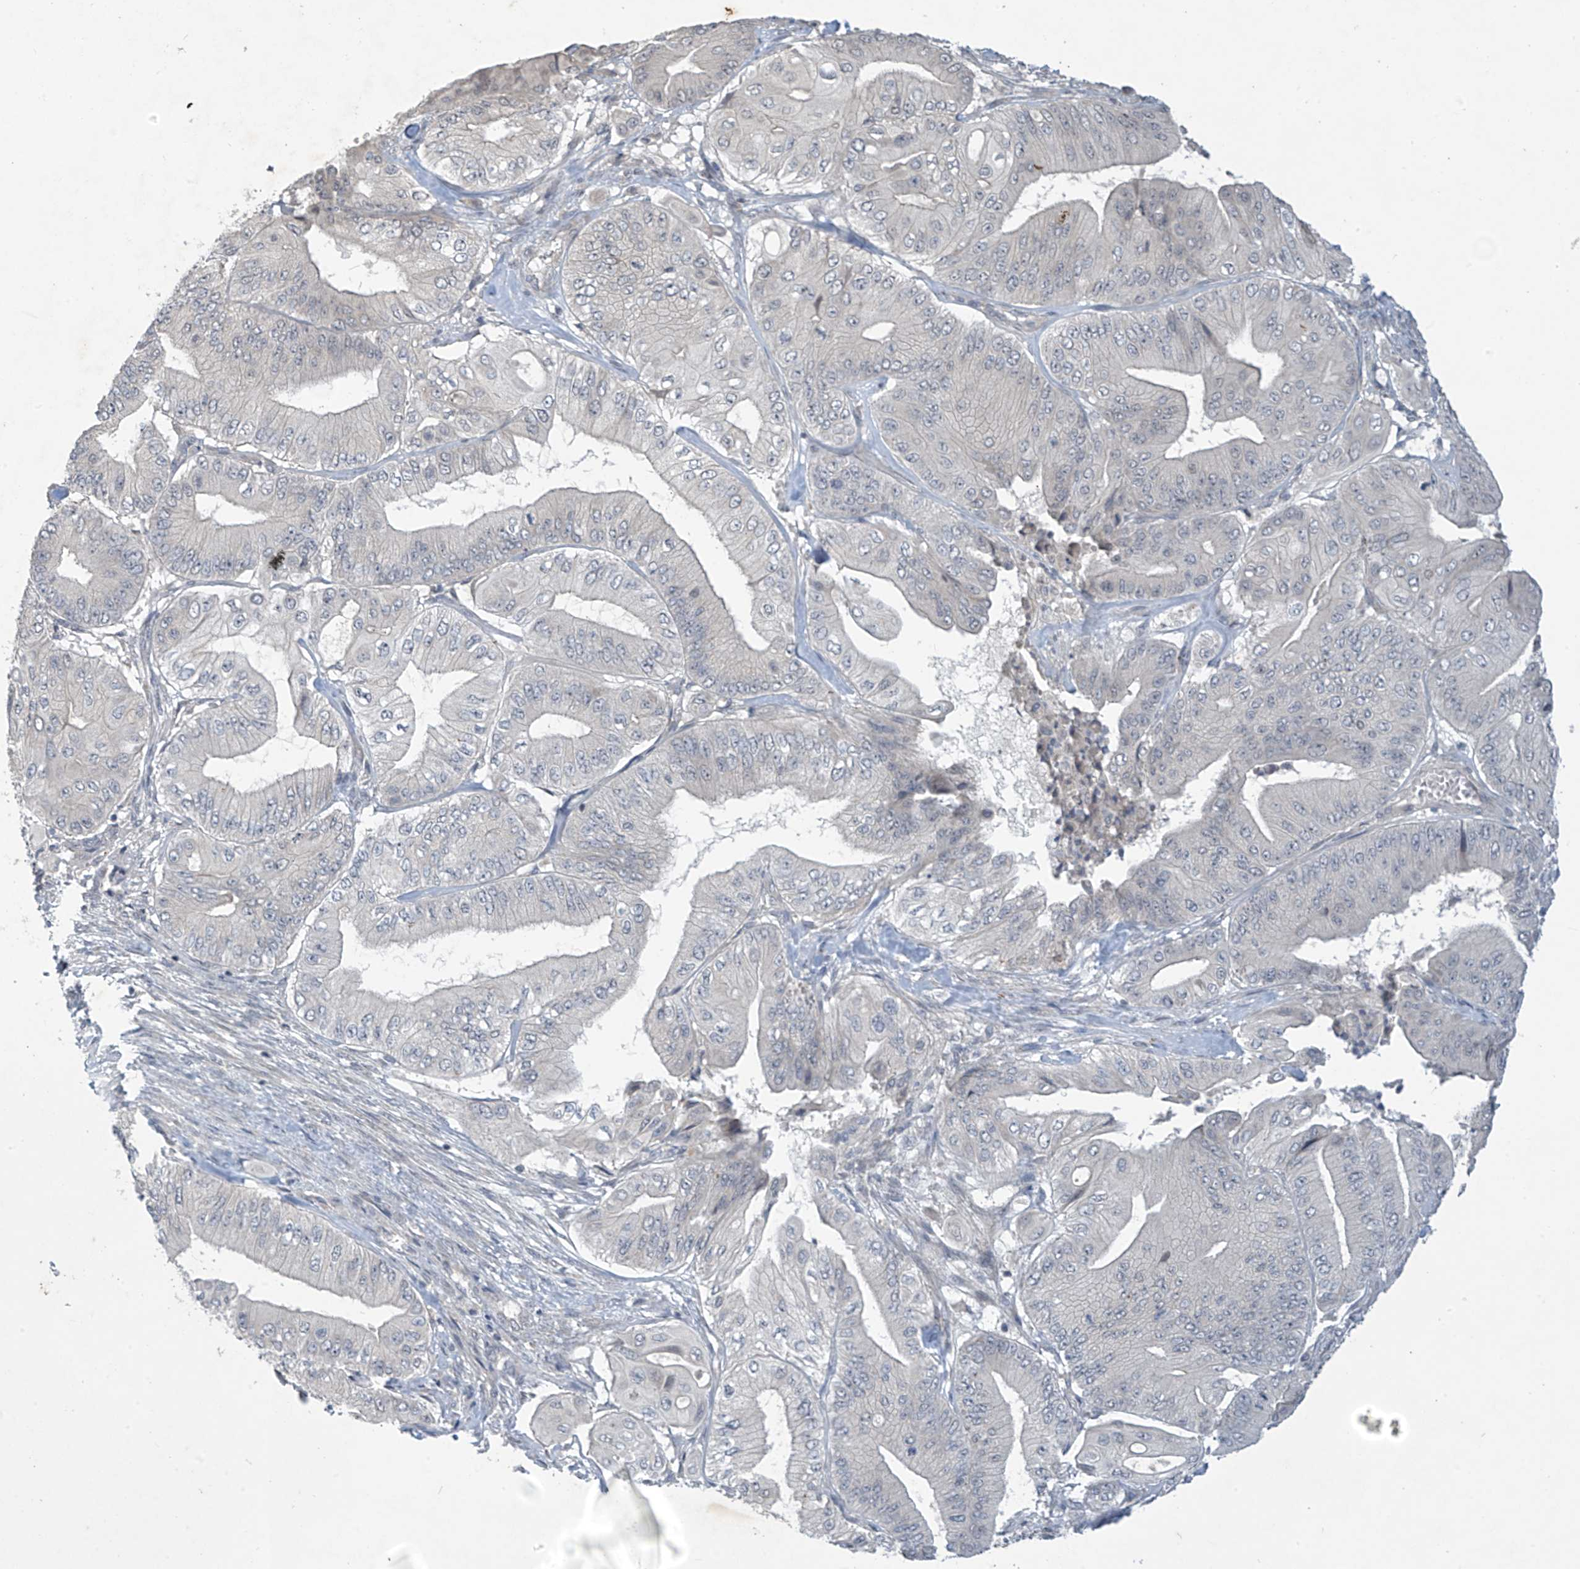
{"staining": {"intensity": "negative", "quantity": "none", "location": "none"}, "tissue": "pancreatic cancer", "cell_type": "Tumor cells", "image_type": "cancer", "snomed": [{"axis": "morphology", "description": "Adenocarcinoma, NOS"}, {"axis": "topography", "description": "Pancreas"}], "caption": "There is no significant expression in tumor cells of pancreatic cancer.", "gene": "DGKQ", "patient": {"sex": "female", "age": 77}}